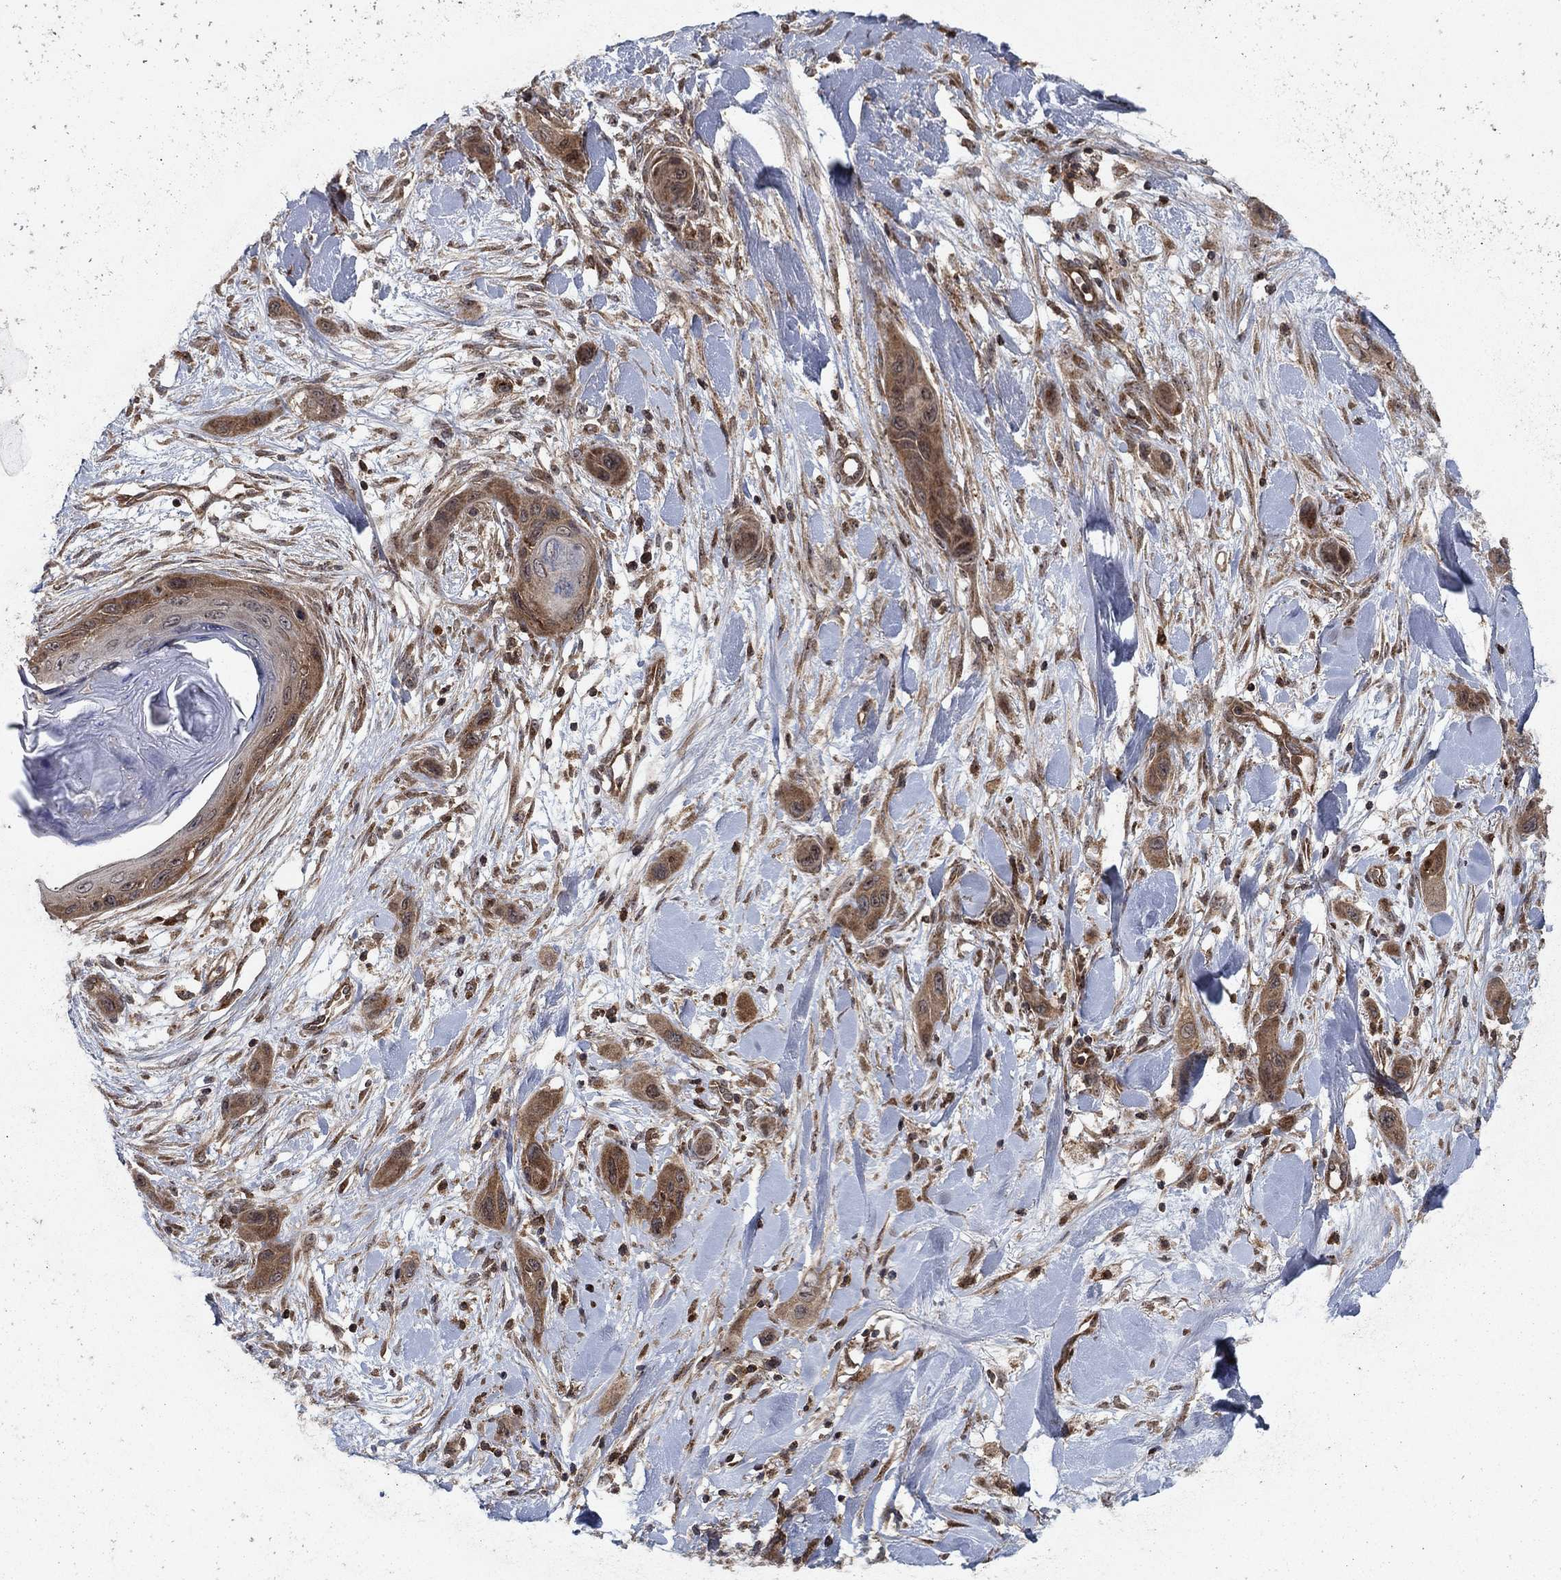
{"staining": {"intensity": "moderate", "quantity": ">75%", "location": "cytoplasmic/membranous"}, "tissue": "skin cancer", "cell_type": "Tumor cells", "image_type": "cancer", "snomed": [{"axis": "morphology", "description": "Squamous cell carcinoma, NOS"}, {"axis": "topography", "description": "Skin"}], "caption": "Immunohistochemical staining of squamous cell carcinoma (skin) reveals moderate cytoplasmic/membranous protein positivity in about >75% of tumor cells.", "gene": "IFI35", "patient": {"sex": "male", "age": 79}}